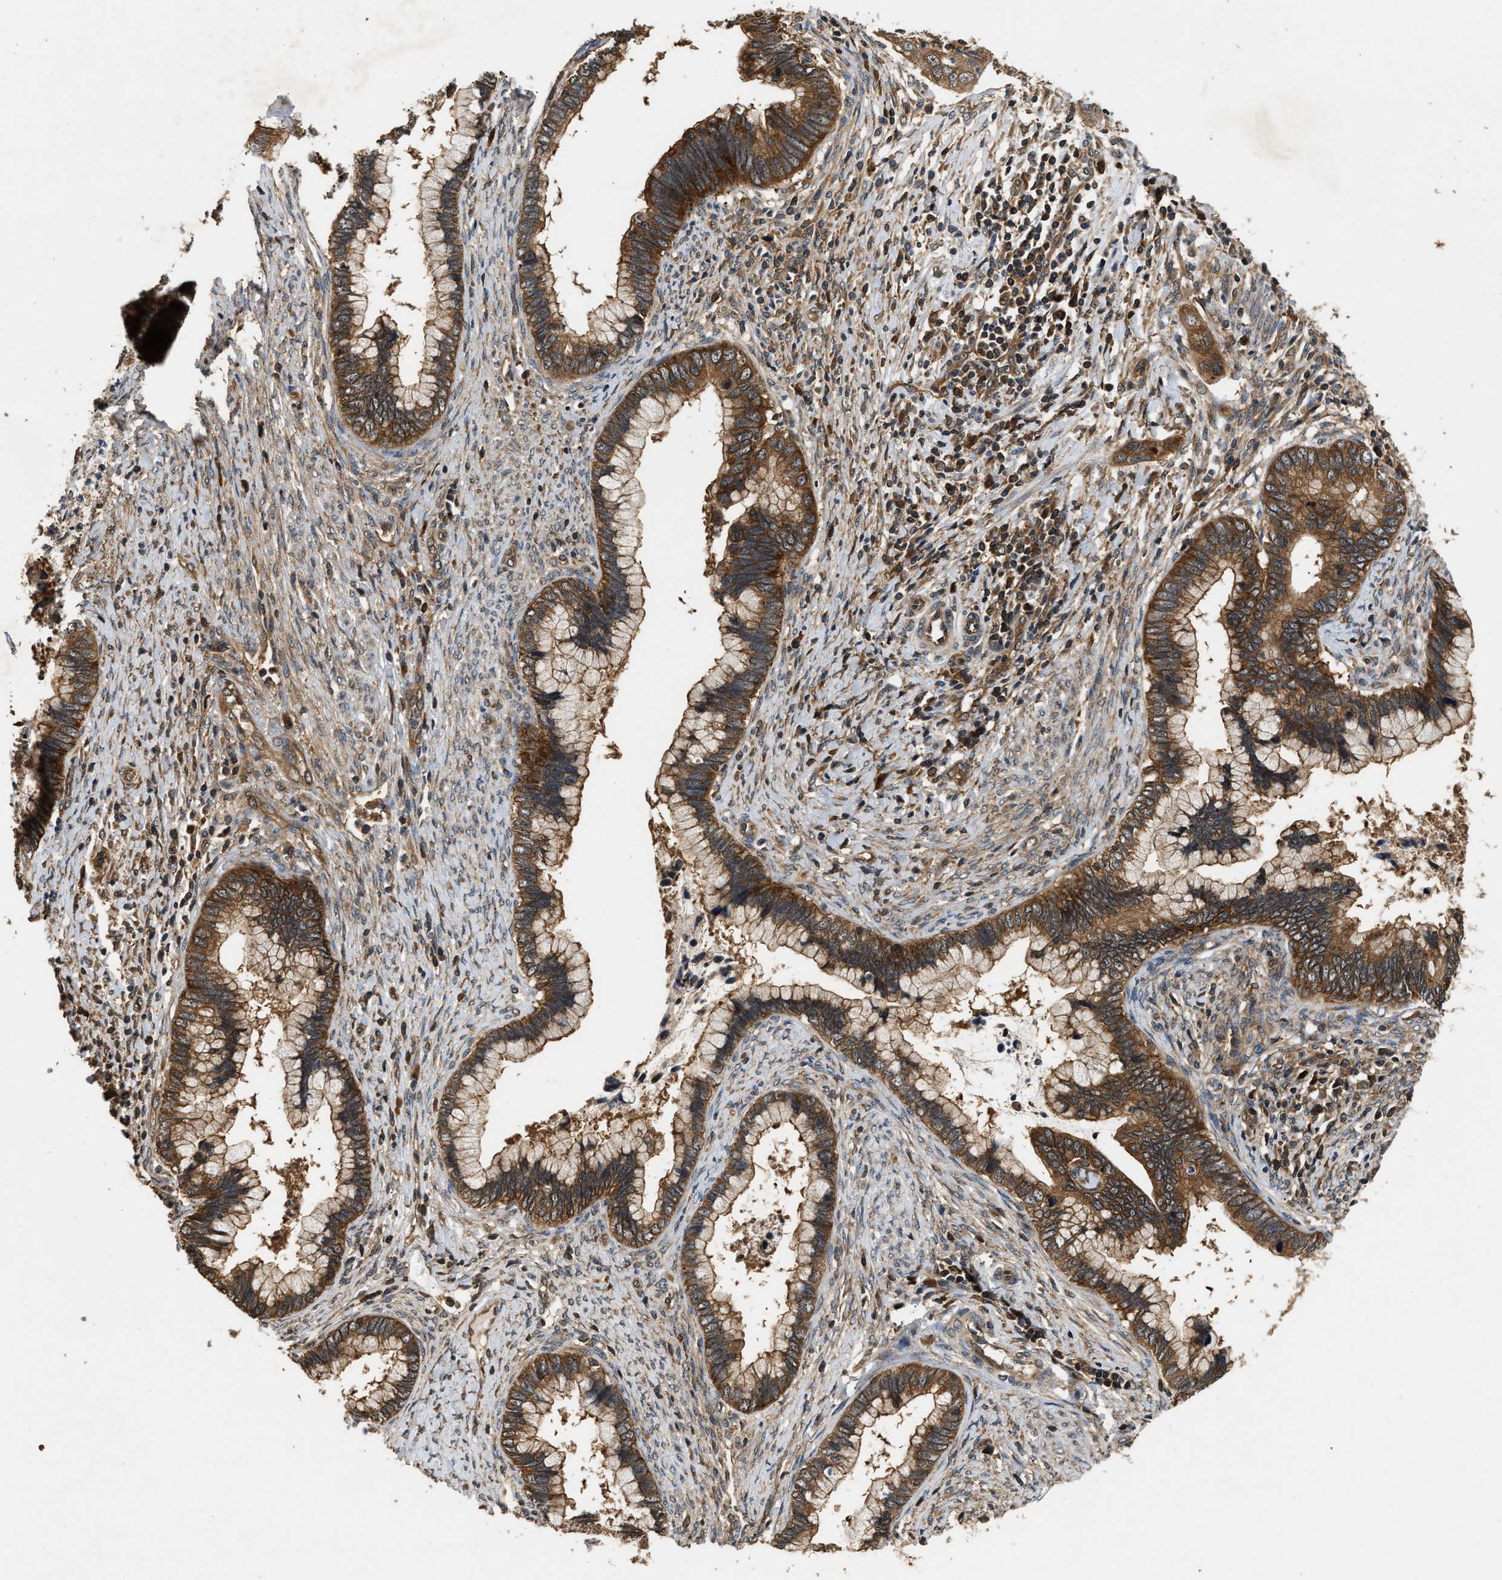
{"staining": {"intensity": "strong", "quantity": ">75%", "location": "cytoplasmic/membranous"}, "tissue": "cervical cancer", "cell_type": "Tumor cells", "image_type": "cancer", "snomed": [{"axis": "morphology", "description": "Adenocarcinoma, NOS"}, {"axis": "topography", "description": "Cervix"}], "caption": "Protein positivity by immunohistochemistry exhibits strong cytoplasmic/membranous positivity in about >75% of tumor cells in cervical cancer. (DAB IHC, brown staining for protein, blue staining for nuclei).", "gene": "DNAJC2", "patient": {"sex": "female", "age": 44}}